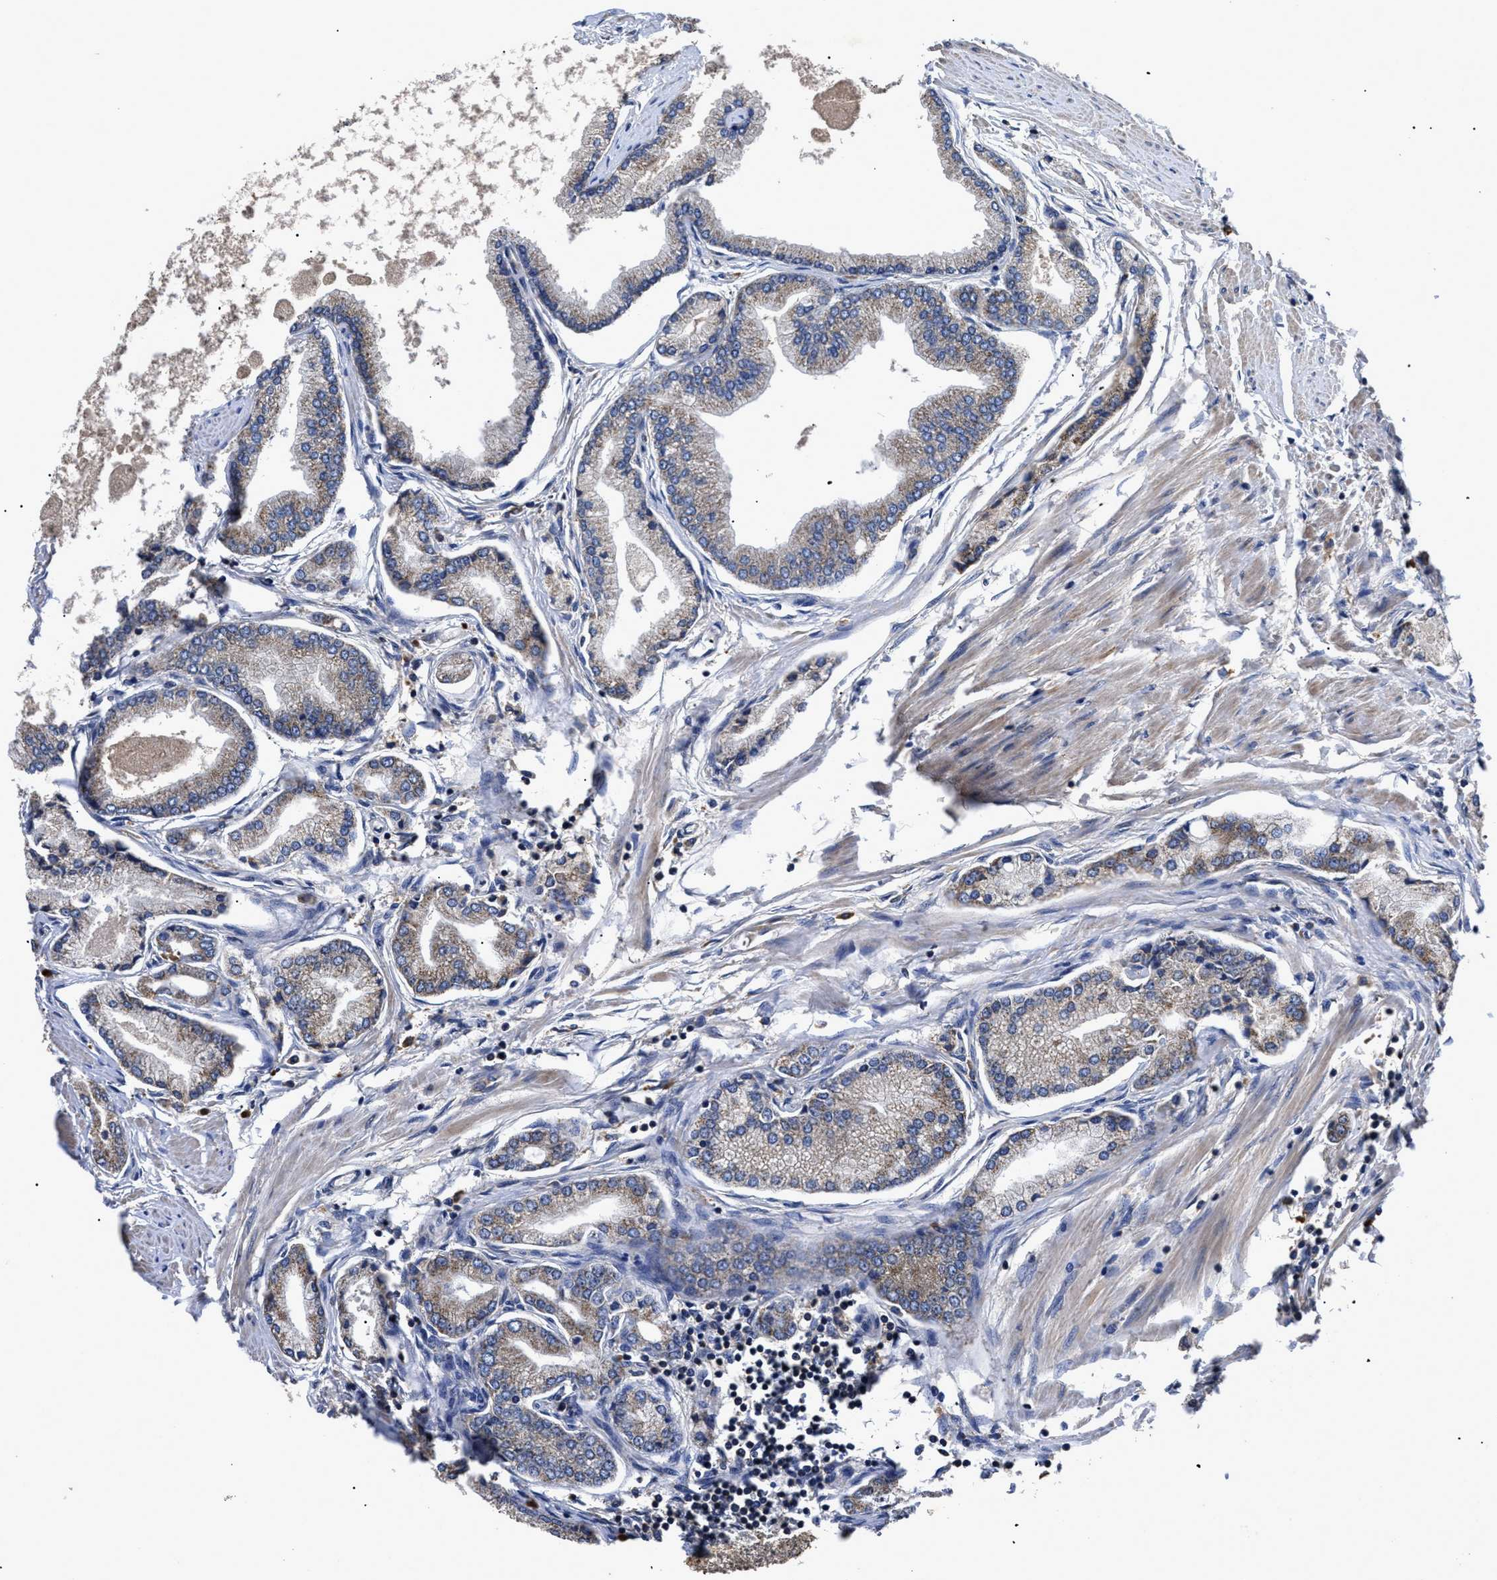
{"staining": {"intensity": "weak", "quantity": "25%-75%", "location": "cytoplasmic/membranous"}, "tissue": "prostate cancer", "cell_type": "Tumor cells", "image_type": "cancer", "snomed": [{"axis": "morphology", "description": "Adenocarcinoma, High grade"}, {"axis": "topography", "description": "Prostate"}], "caption": "The photomicrograph displays immunohistochemical staining of adenocarcinoma (high-grade) (prostate). There is weak cytoplasmic/membranous staining is identified in approximately 25%-75% of tumor cells. The protein of interest is stained brown, and the nuclei are stained in blue (DAB IHC with brightfield microscopy, high magnification).", "gene": "LRRC3", "patient": {"sex": "male", "age": 61}}